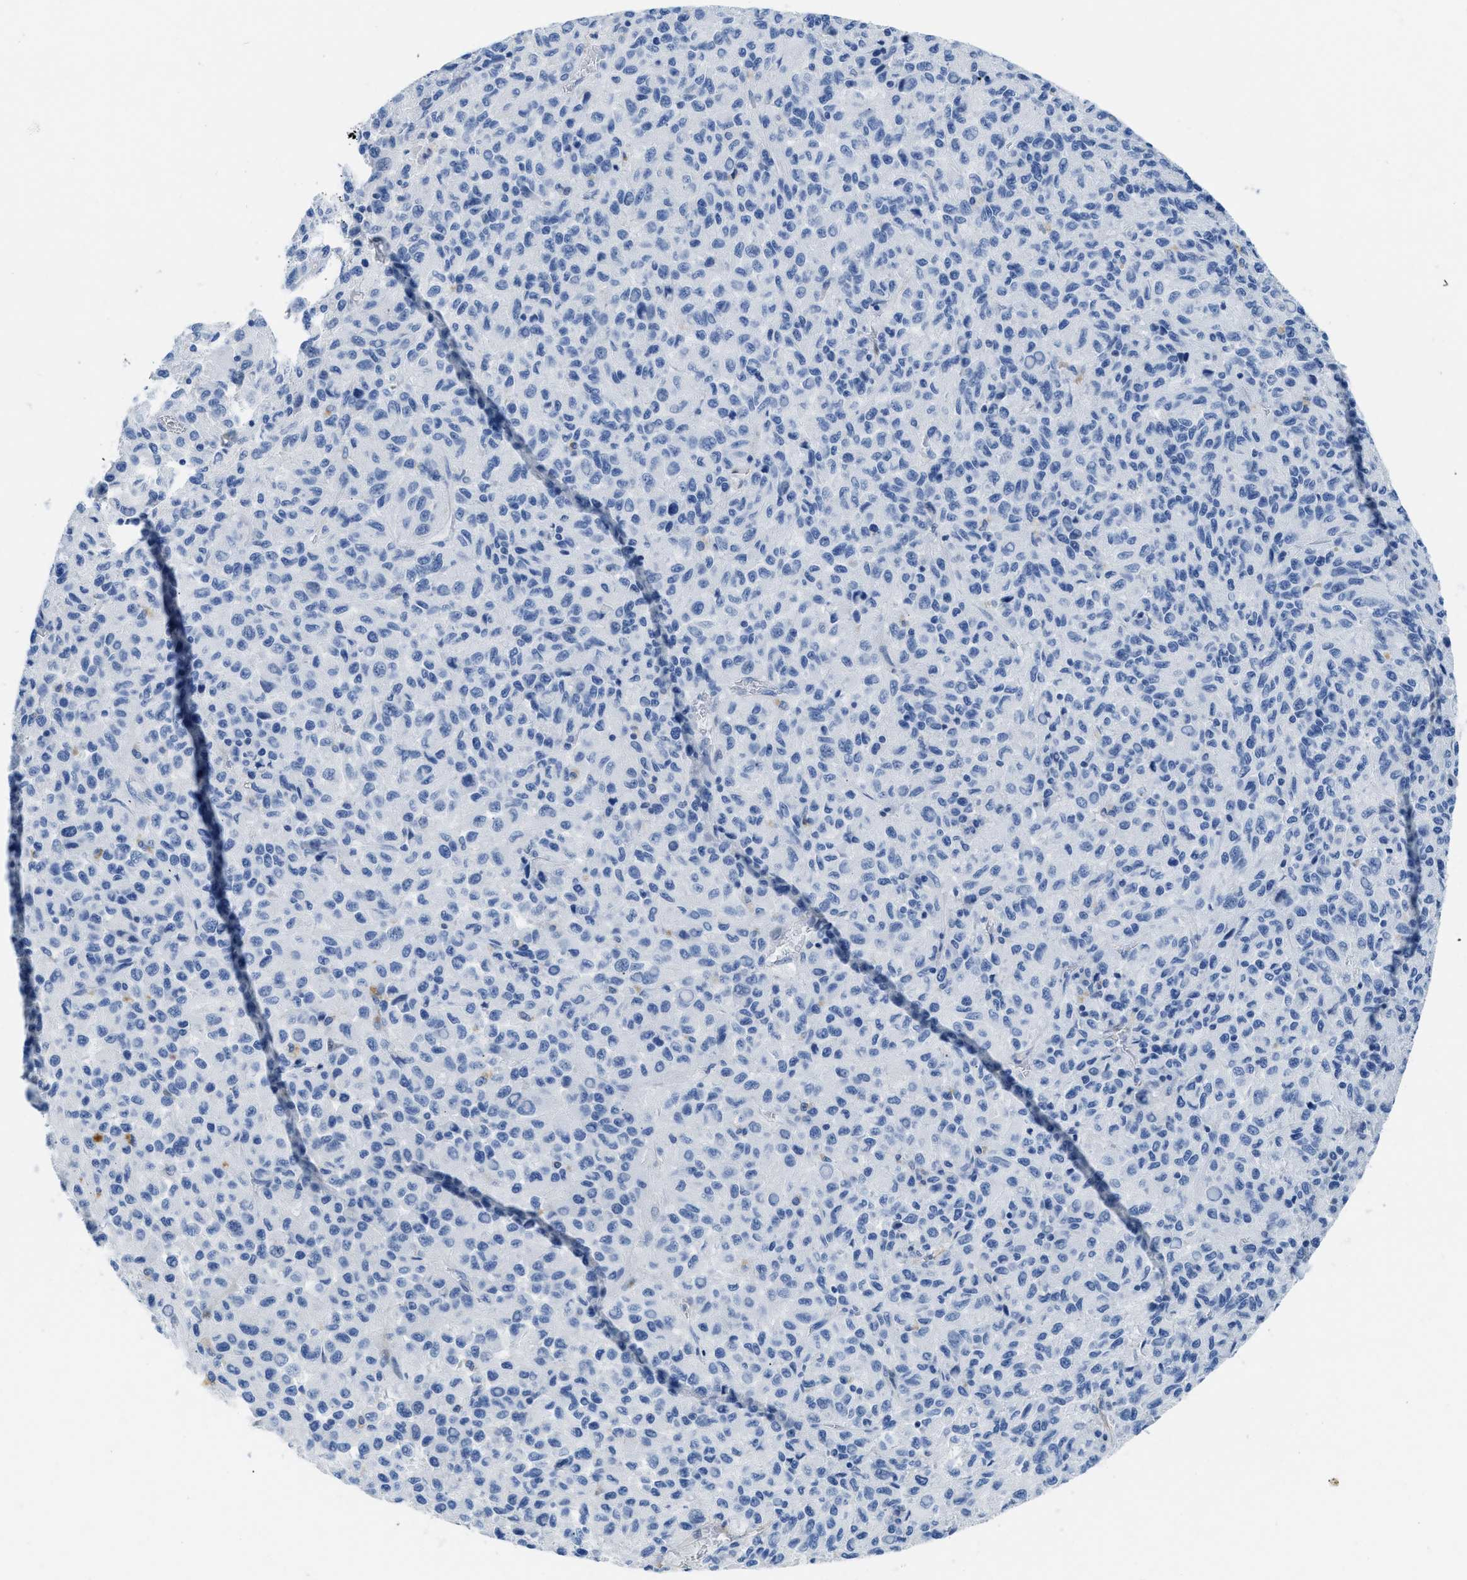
{"staining": {"intensity": "negative", "quantity": "none", "location": "none"}, "tissue": "melanoma", "cell_type": "Tumor cells", "image_type": "cancer", "snomed": [{"axis": "morphology", "description": "Malignant melanoma, Metastatic site"}, {"axis": "topography", "description": "Lung"}], "caption": "IHC micrograph of human melanoma stained for a protein (brown), which demonstrates no expression in tumor cells.", "gene": "NKAIN3", "patient": {"sex": "male", "age": 64}}